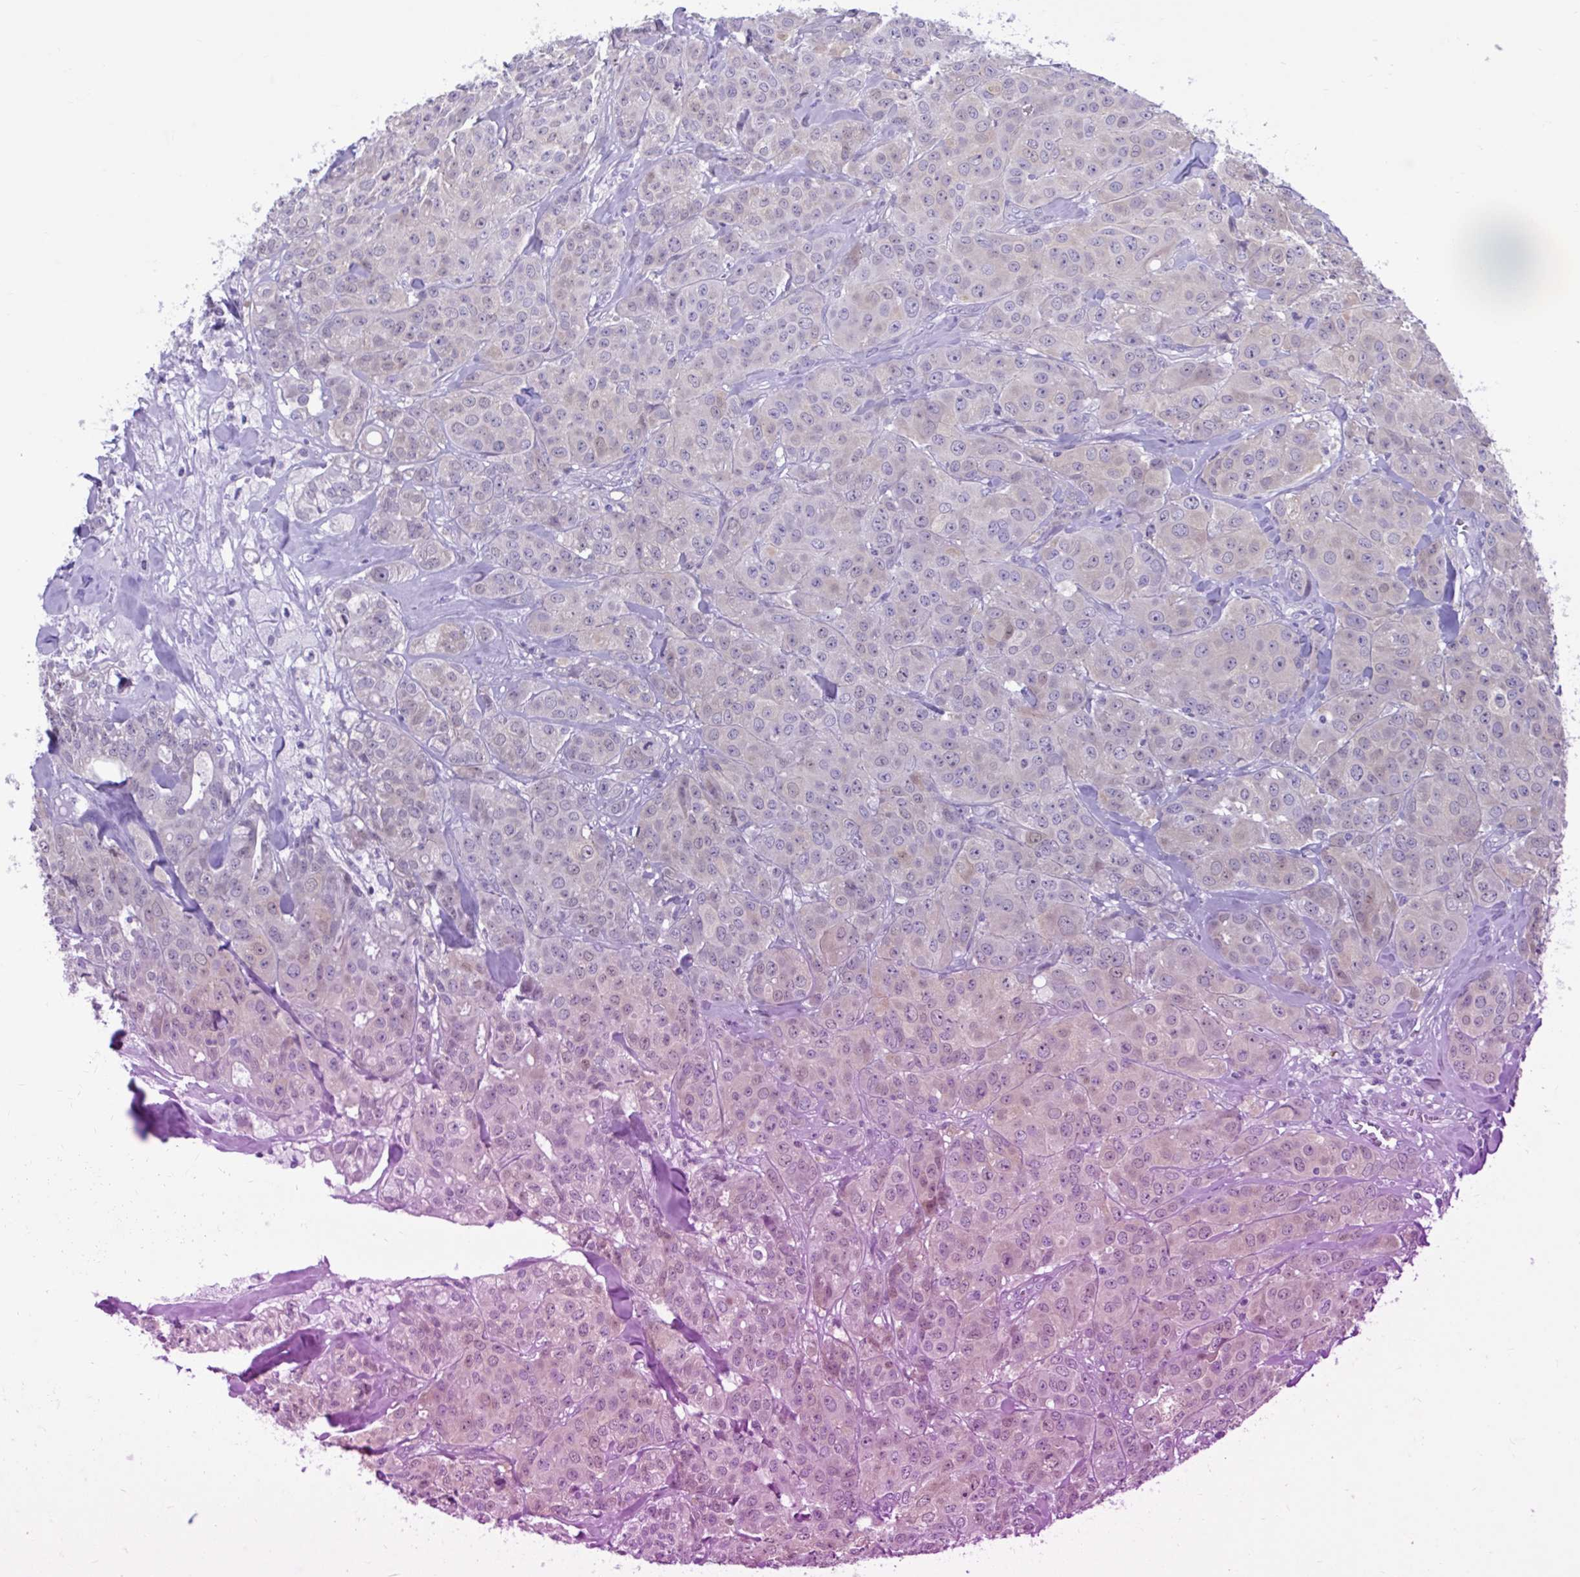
{"staining": {"intensity": "weak", "quantity": "25%-75%", "location": "nuclear"}, "tissue": "breast cancer", "cell_type": "Tumor cells", "image_type": "cancer", "snomed": [{"axis": "morphology", "description": "Normal tissue, NOS"}, {"axis": "morphology", "description": "Duct carcinoma"}, {"axis": "topography", "description": "Breast"}], "caption": "This image reveals breast cancer stained with IHC to label a protein in brown. The nuclear of tumor cells show weak positivity for the protein. Nuclei are counter-stained blue.", "gene": "FAM153A", "patient": {"sex": "female", "age": 43}}